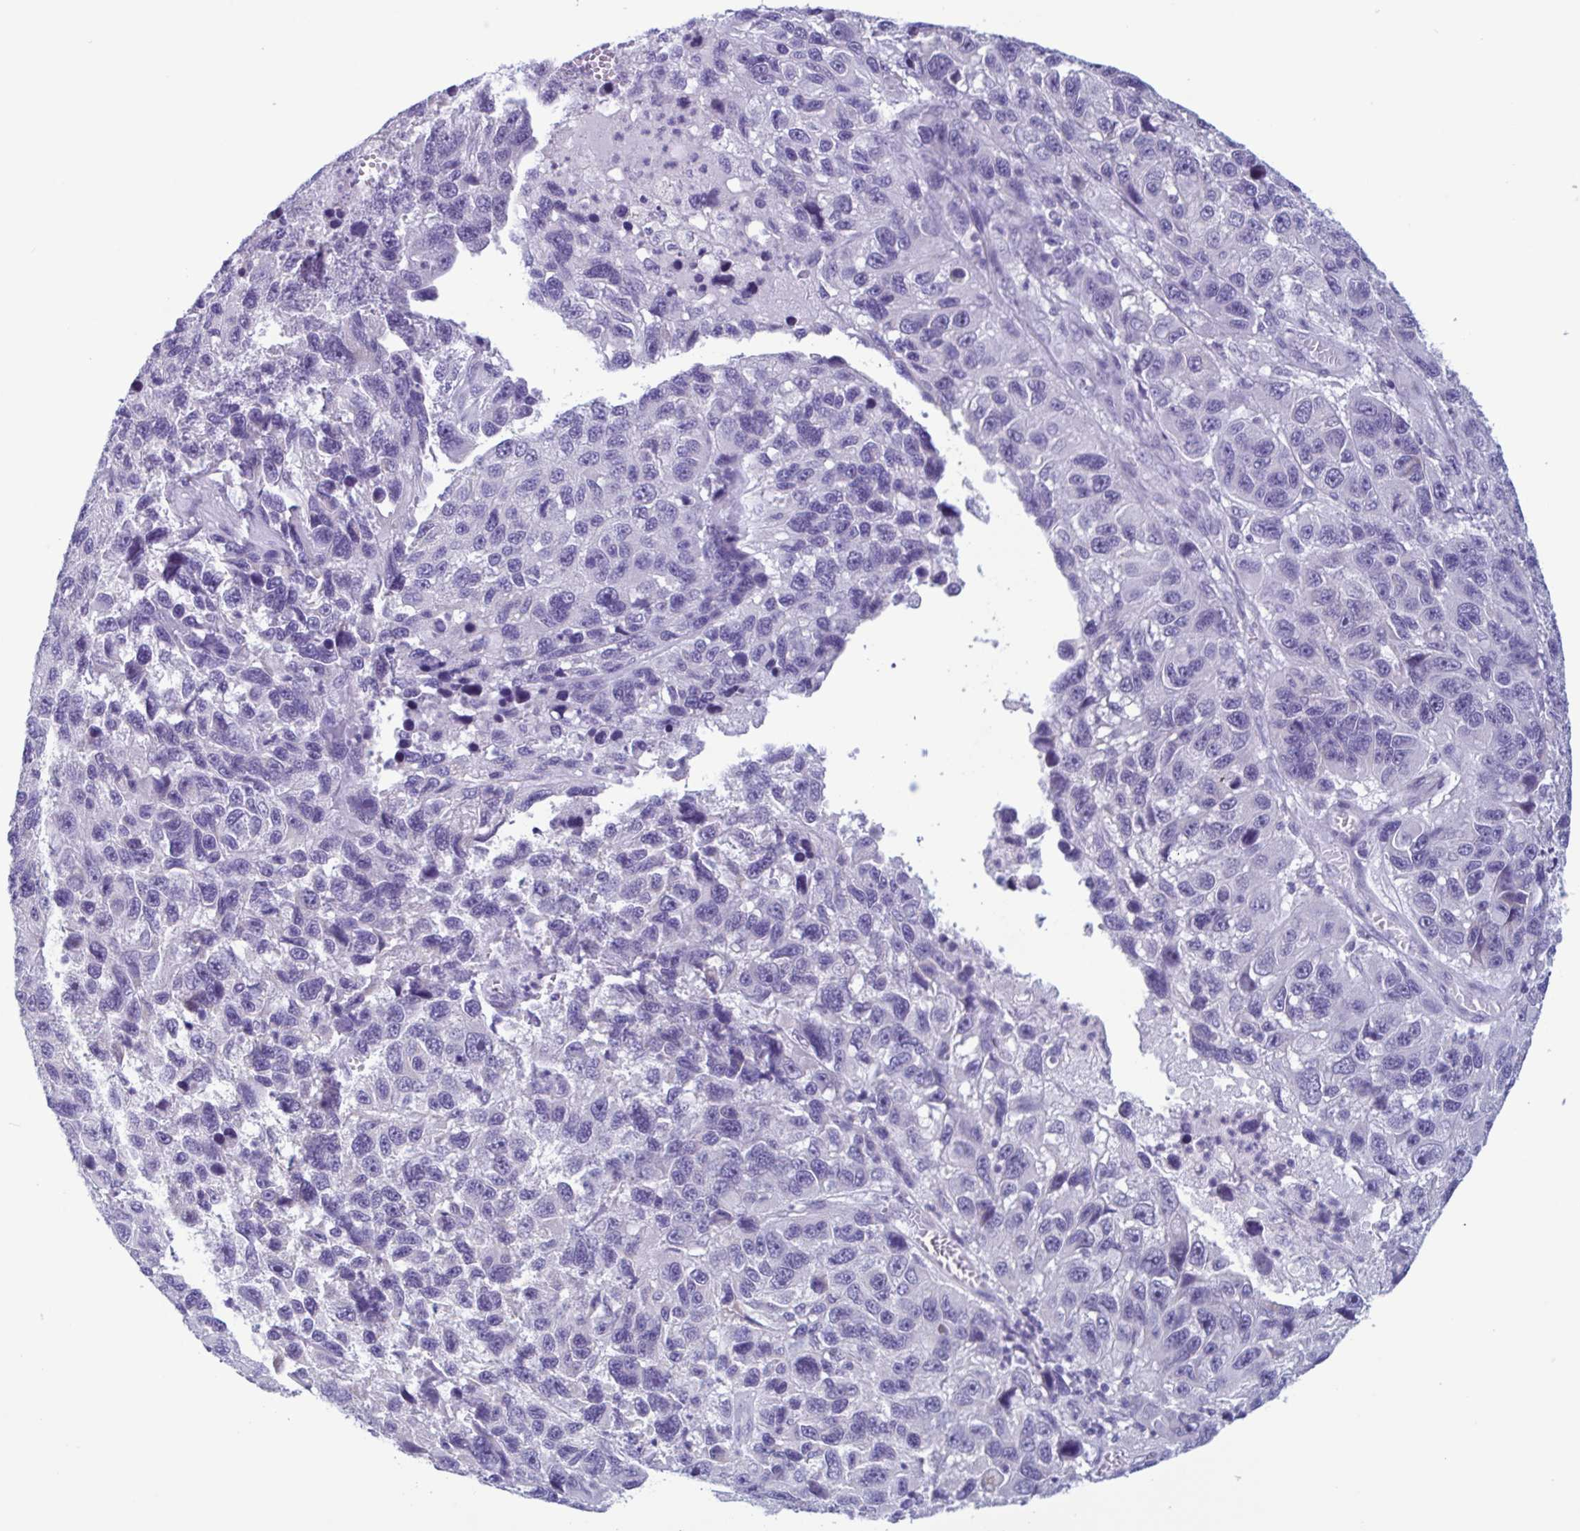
{"staining": {"intensity": "negative", "quantity": "none", "location": "none"}, "tissue": "melanoma", "cell_type": "Tumor cells", "image_type": "cancer", "snomed": [{"axis": "morphology", "description": "Malignant melanoma, NOS"}, {"axis": "topography", "description": "Skin"}], "caption": "Malignant melanoma was stained to show a protein in brown. There is no significant staining in tumor cells.", "gene": "INAFM1", "patient": {"sex": "male", "age": 53}}